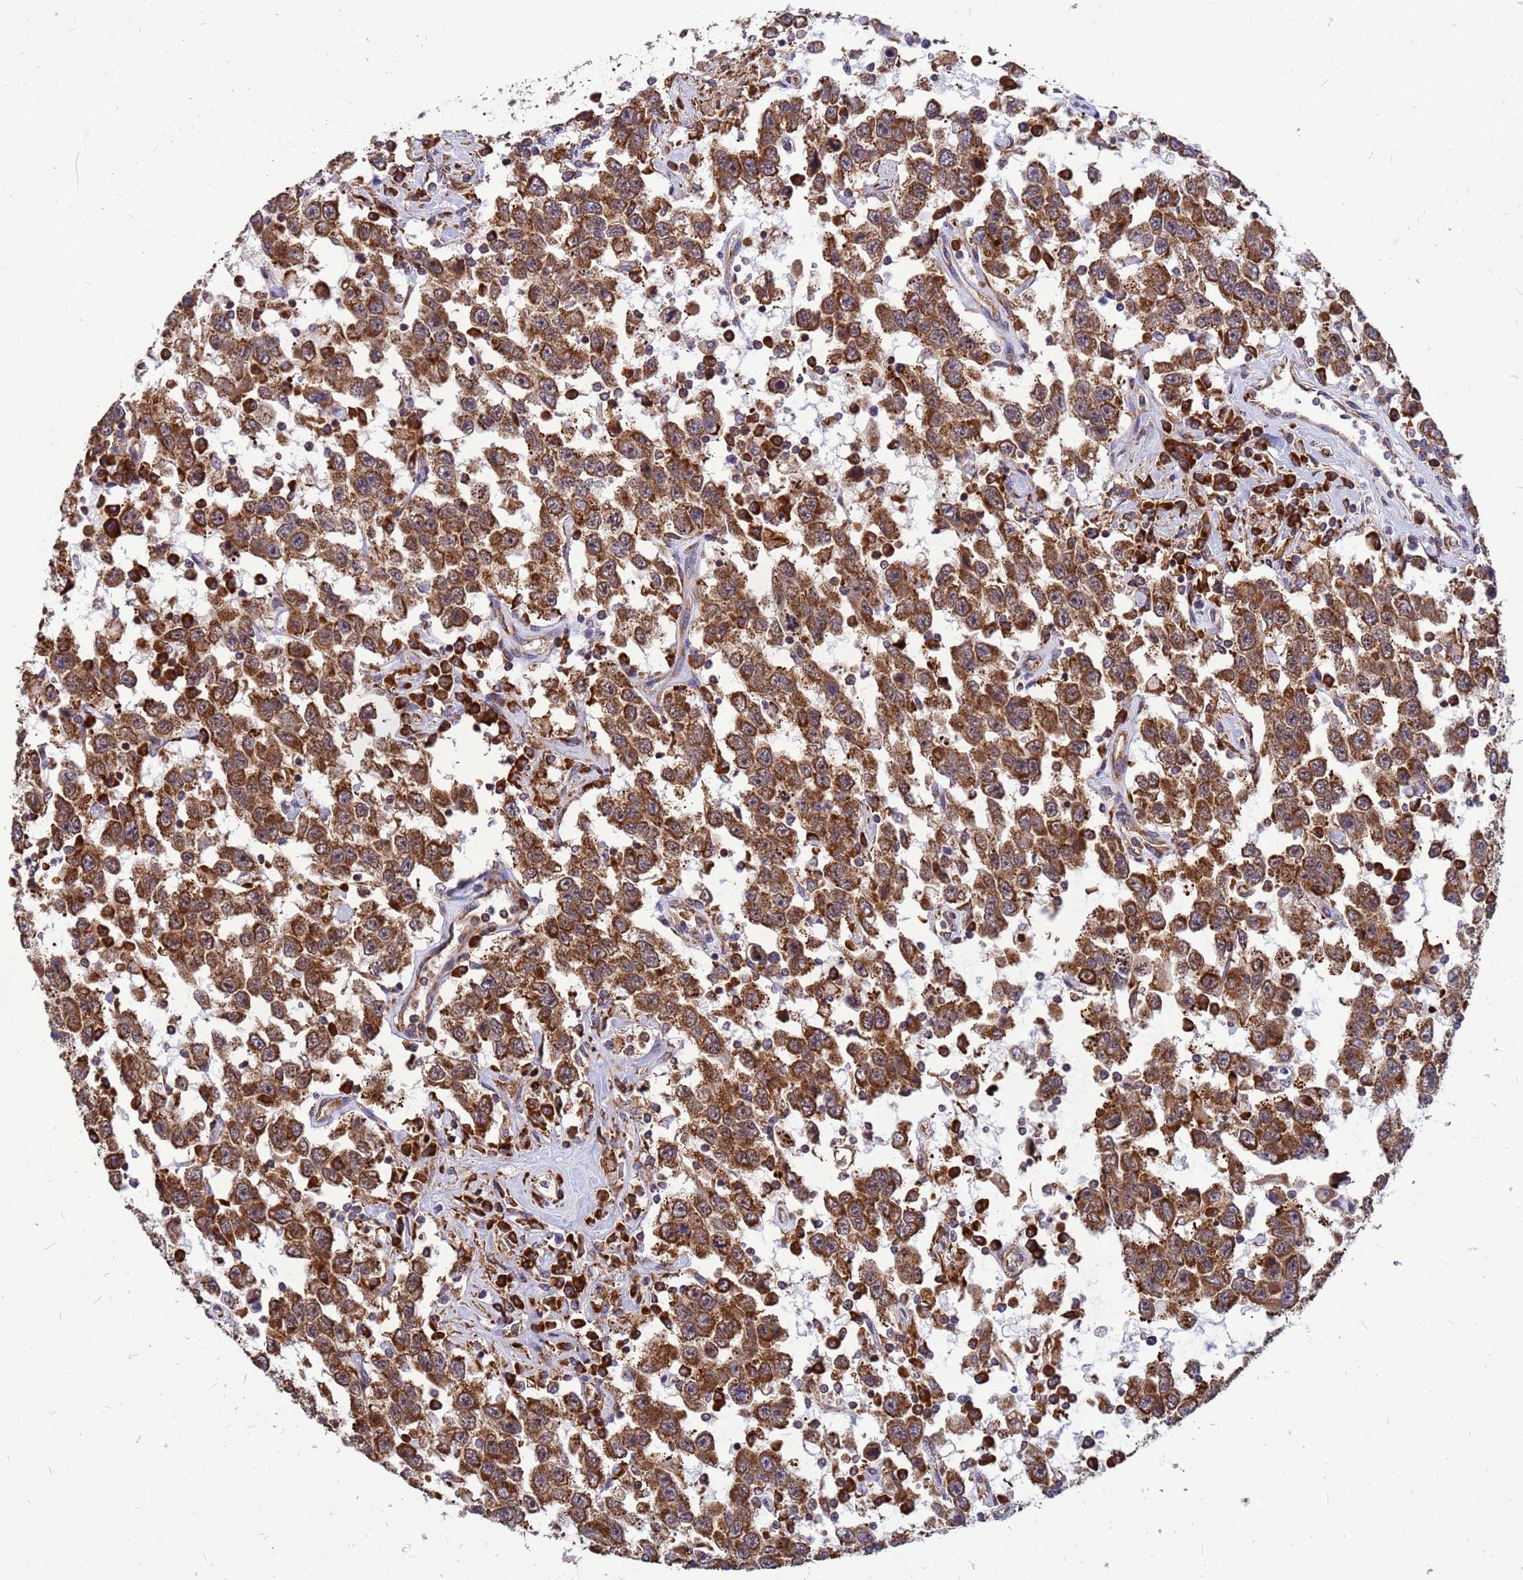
{"staining": {"intensity": "strong", "quantity": ">75%", "location": "cytoplasmic/membranous"}, "tissue": "testis cancer", "cell_type": "Tumor cells", "image_type": "cancer", "snomed": [{"axis": "morphology", "description": "Seminoma, NOS"}, {"axis": "topography", "description": "Testis"}], "caption": "A brown stain labels strong cytoplasmic/membranous positivity of a protein in seminoma (testis) tumor cells.", "gene": "RPL8", "patient": {"sex": "male", "age": 41}}